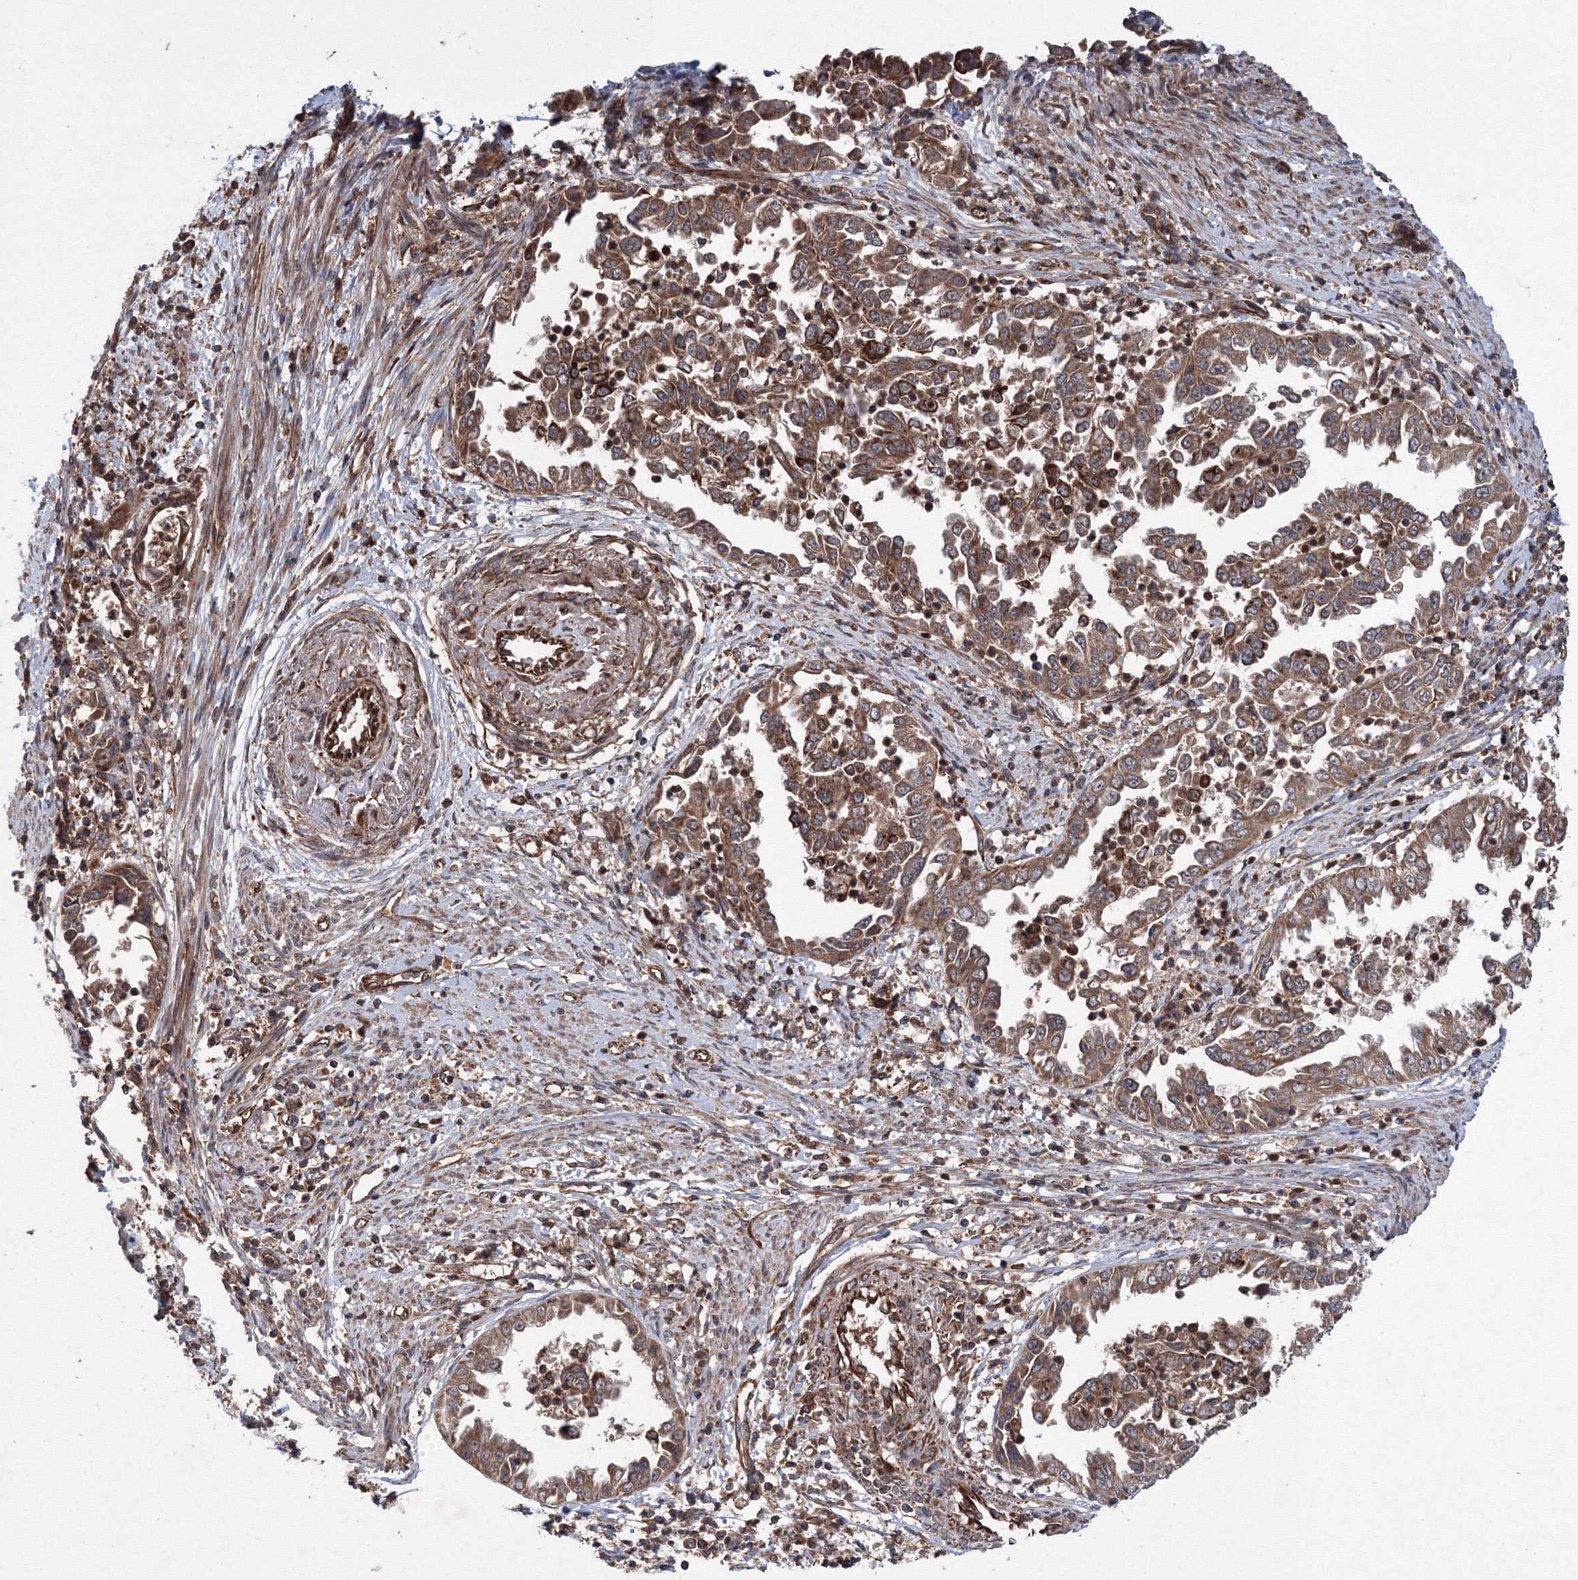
{"staining": {"intensity": "moderate", "quantity": ">75%", "location": "cytoplasmic/membranous"}, "tissue": "endometrial cancer", "cell_type": "Tumor cells", "image_type": "cancer", "snomed": [{"axis": "morphology", "description": "Adenocarcinoma, NOS"}, {"axis": "topography", "description": "Endometrium"}], "caption": "Protein staining of endometrial adenocarcinoma tissue exhibits moderate cytoplasmic/membranous staining in approximately >75% of tumor cells. Nuclei are stained in blue.", "gene": "ATG3", "patient": {"sex": "female", "age": 85}}